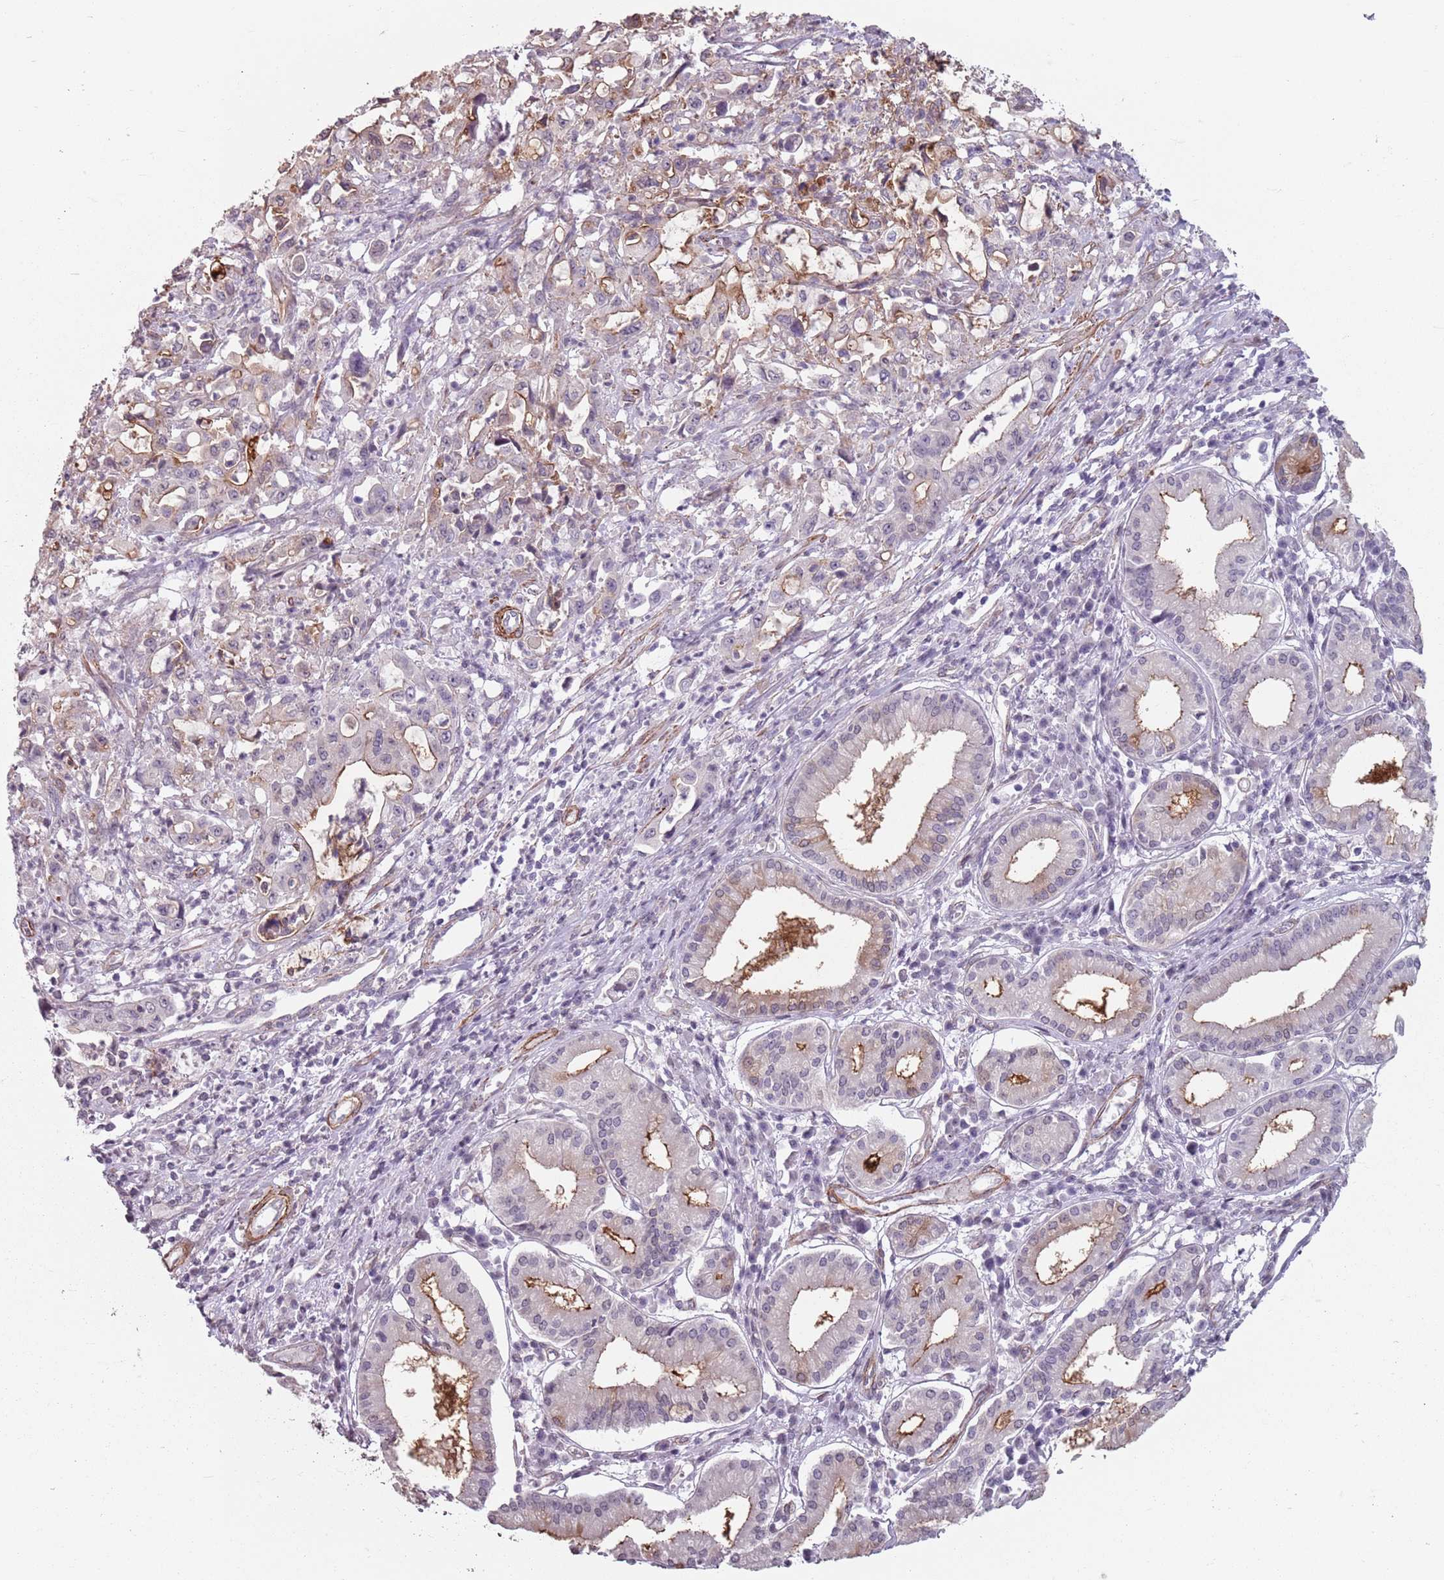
{"staining": {"intensity": "moderate", "quantity": "<25%", "location": "cytoplasmic/membranous"}, "tissue": "pancreatic cancer", "cell_type": "Tumor cells", "image_type": "cancer", "snomed": [{"axis": "morphology", "description": "Adenocarcinoma, NOS"}, {"axis": "topography", "description": "Pancreas"}], "caption": "Pancreatic cancer was stained to show a protein in brown. There is low levels of moderate cytoplasmic/membranous staining in approximately <25% of tumor cells. The protein of interest is stained brown, and the nuclei are stained in blue (DAB (3,3'-diaminobenzidine) IHC with brightfield microscopy, high magnification).", "gene": "TMC4", "patient": {"sex": "female", "age": 61}}